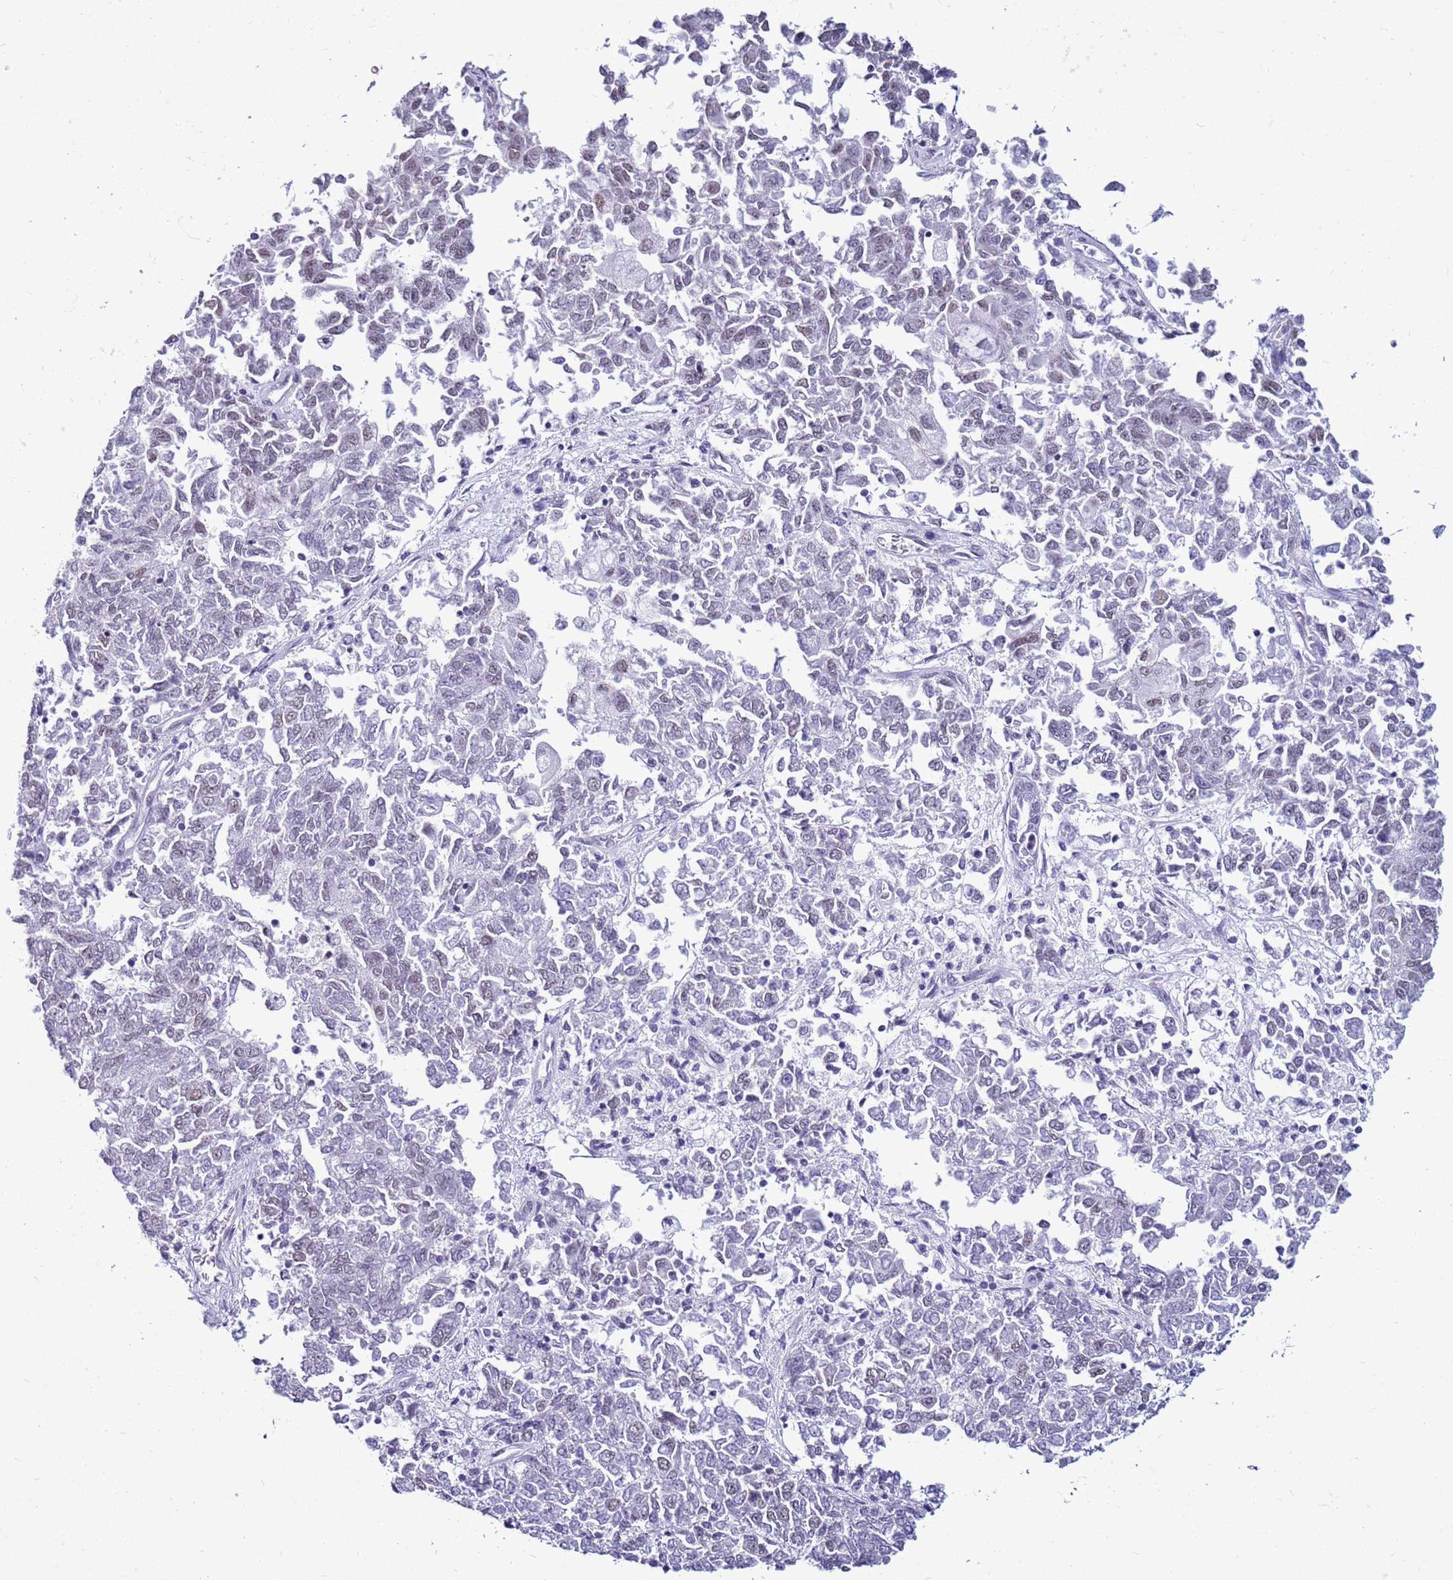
{"staining": {"intensity": "weak", "quantity": "<25%", "location": "nuclear"}, "tissue": "endometrial cancer", "cell_type": "Tumor cells", "image_type": "cancer", "snomed": [{"axis": "morphology", "description": "Adenocarcinoma, NOS"}, {"axis": "topography", "description": "Endometrium"}], "caption": "DAB immunohistochemical staining of human endometrial adenocarcinoma shows no significant staining in tumor cells.", "gene": "DHX15", "patient": {"sex": "female", "age": 80}}